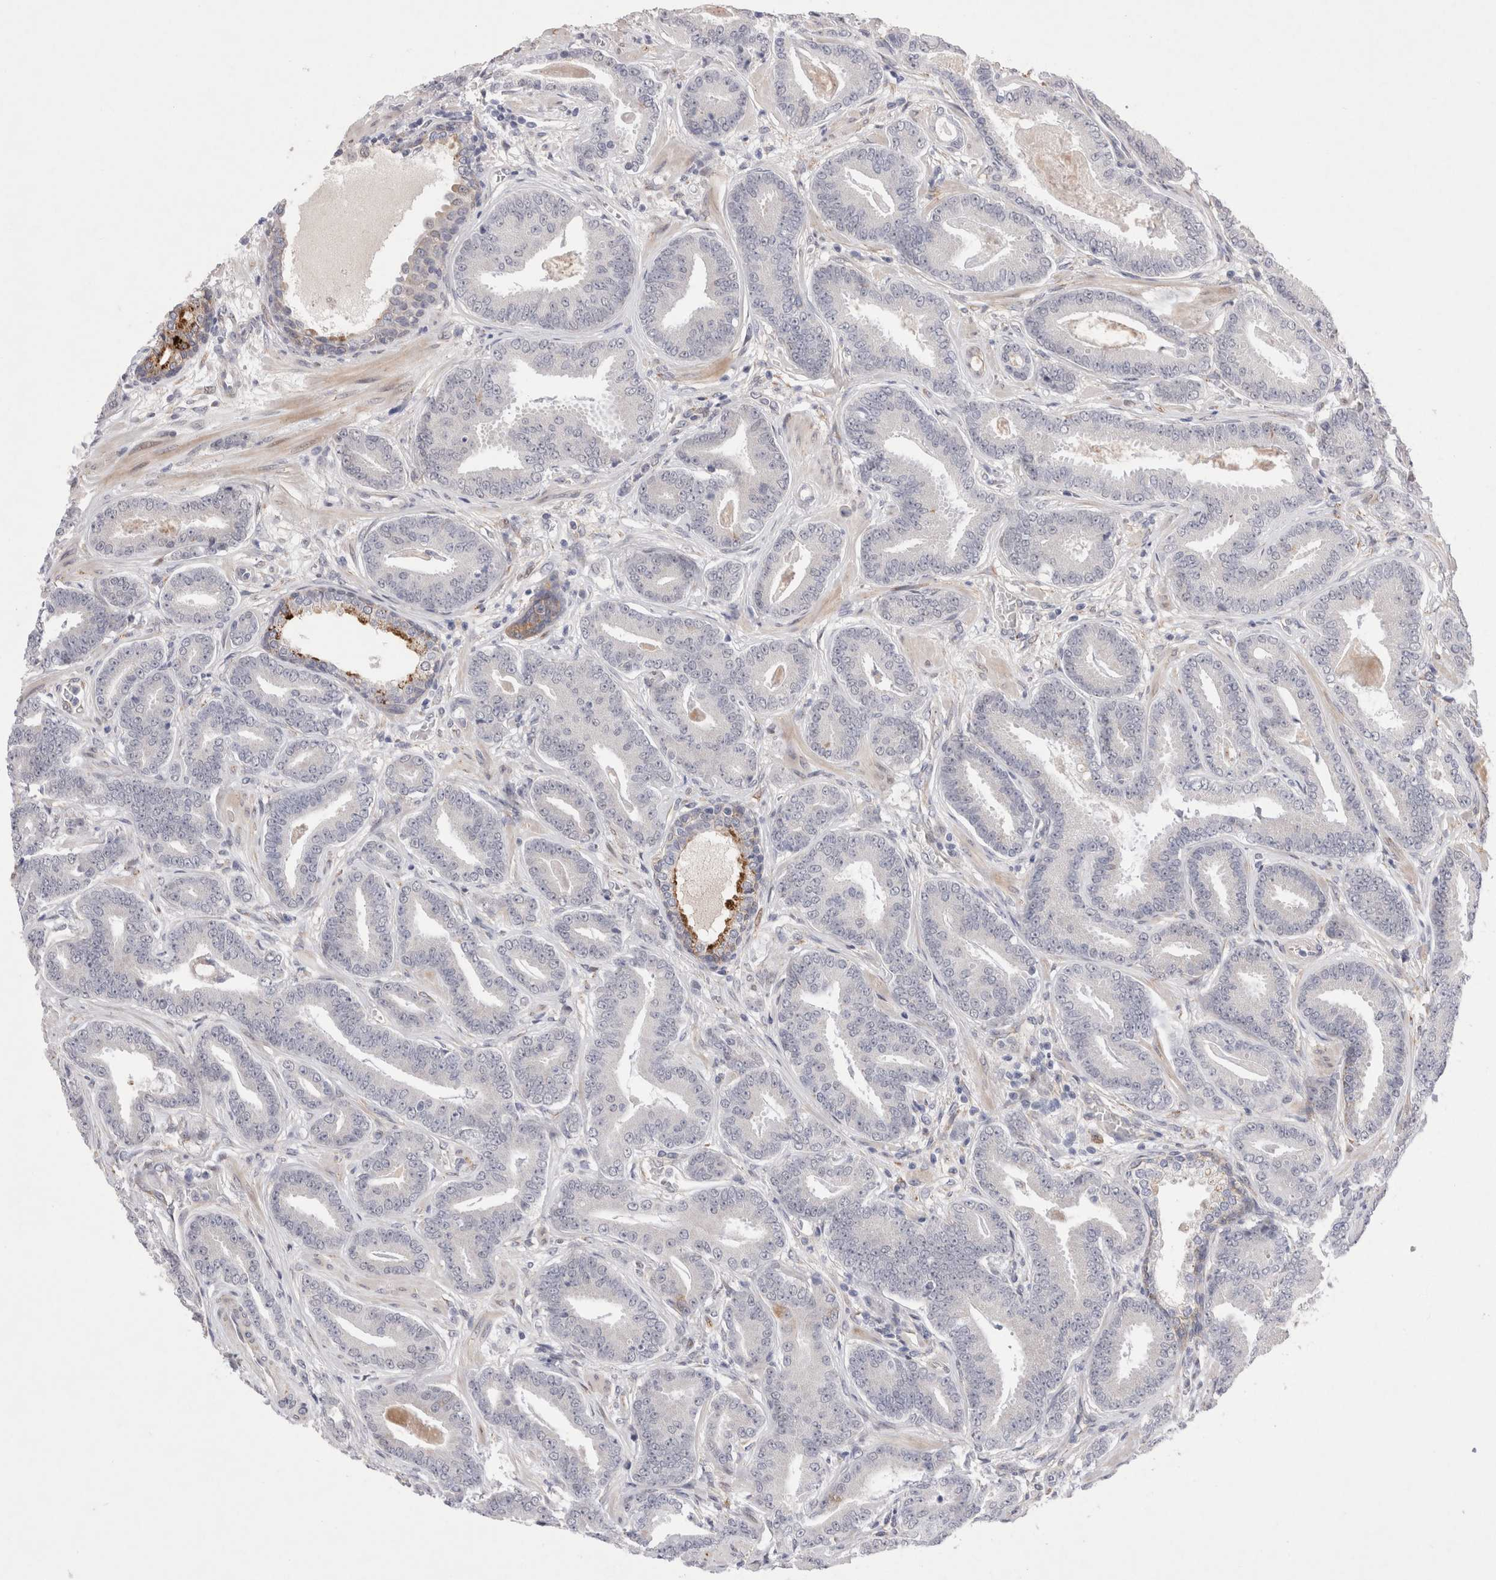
{"staining": {"intensity": "negative", "quantity": "none", "location": "none"}, "tissue": "prostate cancer", "cell_type": "Tumor cells", "image_type": "cancer", "snomed": [{"axis": "morphology", "description": "Adenocarcinoma, Low grade"}, {"axis": "topography", "description": "Prostate"}], "caption": "The histopathology image demonstrates no staining of tumor cells in prostate cancer.", "gene": "GIMAP6", "patient": {"sex": "male", "age": 62}}